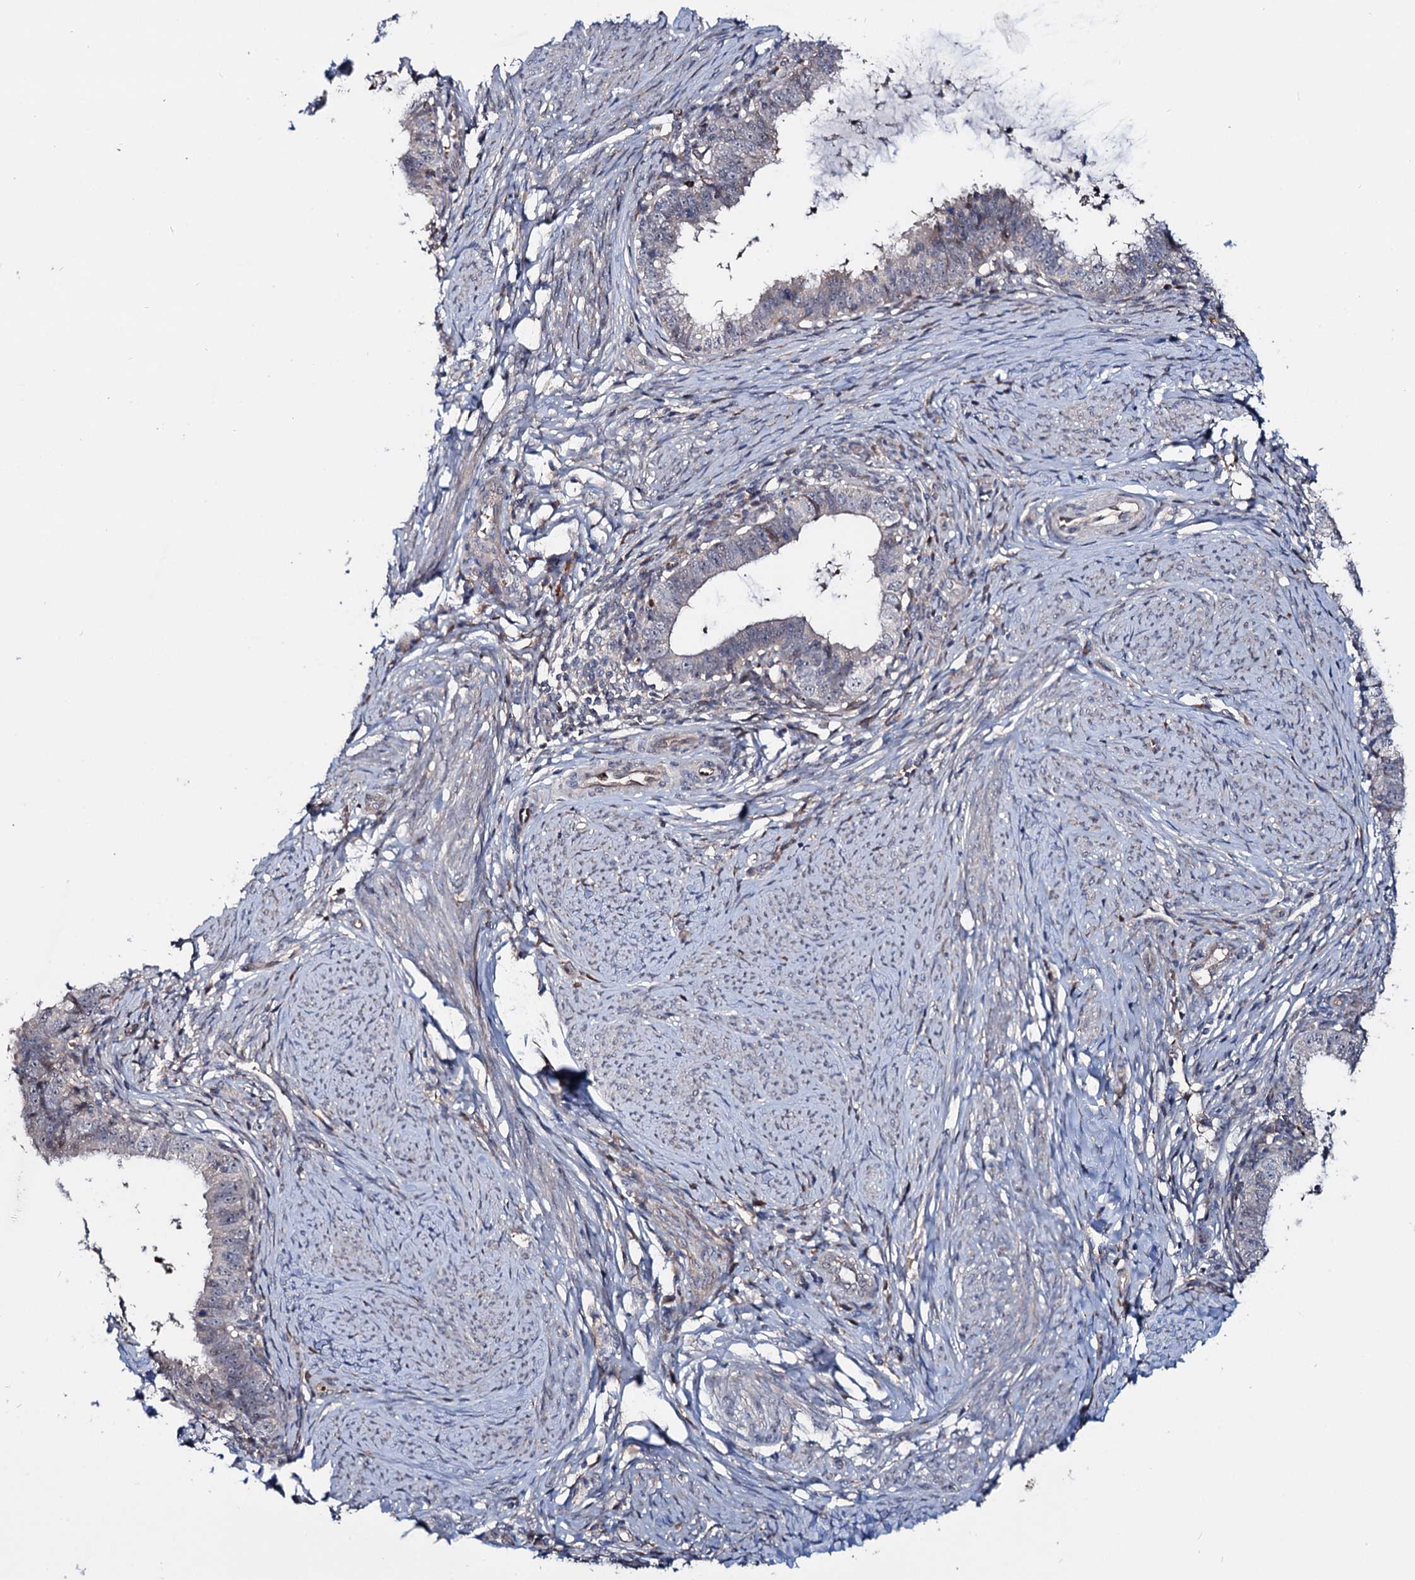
{"staining": {"intensity": "negative", "quantity": "none", "location": "none"}, "tissue": "cervical cancer", "cell_type": "Tumor cells", "image_type": "cancer", "snomed": [{"axis": "morphology", "description": "Adenocarcinoma, NOS"}, {"axis": "topography", "description": "Cervix"}], "caption": "Adenocarcinoma (cervical) stained for a protein using immunohistochemistry shows no positivity tumor cells.", "gene": "PTDSS2", "patient": {"sex": "female", "age": 36}}